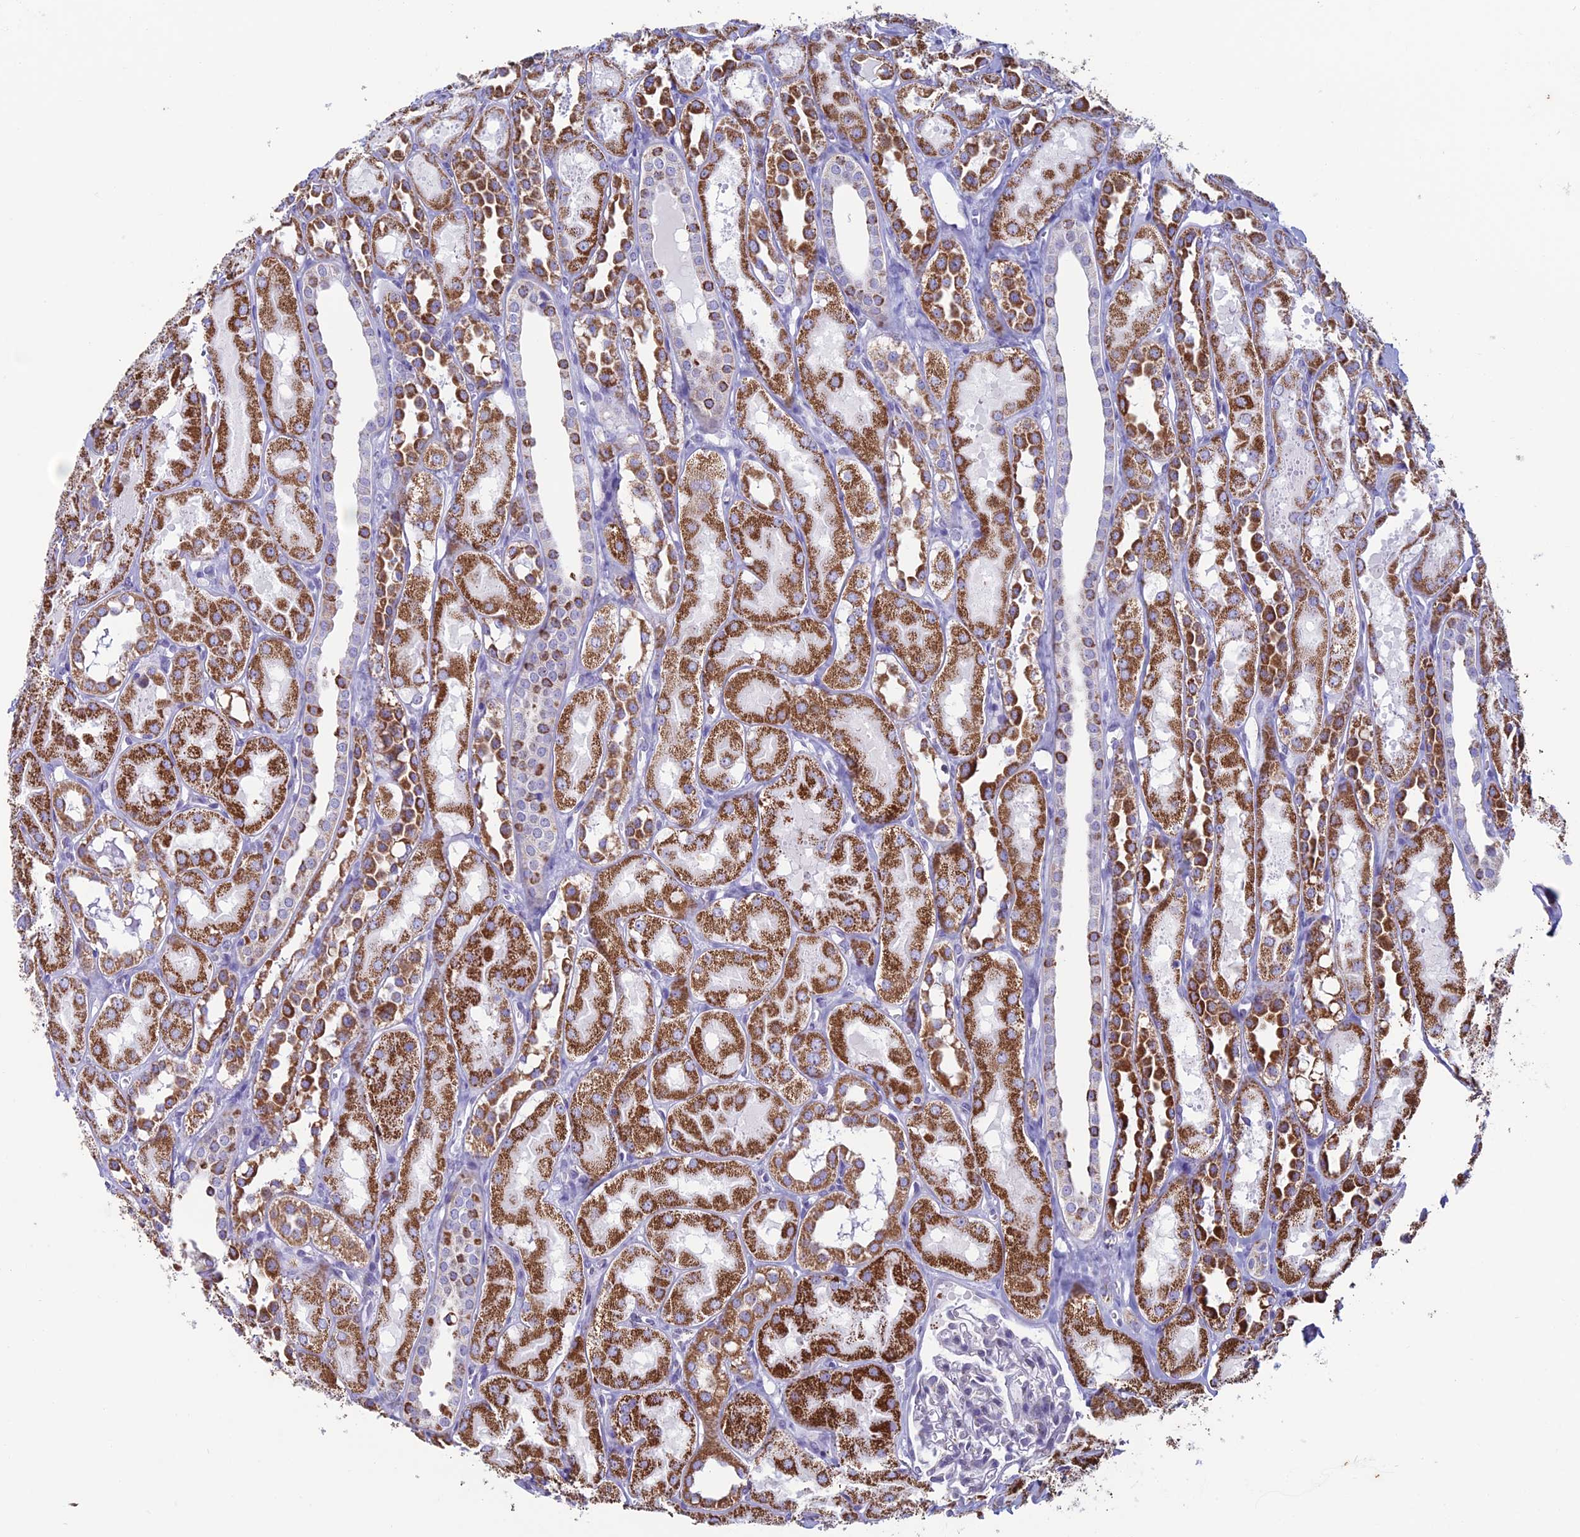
{"staining": {"intensity": "negative", "quantity": "none", "location": "none"}, "tissue": "kidney", "cell_type": "Cells in glomeruli", "image_type": "normal", "snomed": [{"axis": "morphology", "description": "Normal tissue, NOS"}, {"axis": "topography", "description": "Kidney"}, {"axis": "topography", "description": "Urinary bladder"}], "caption": "The histopathology image shows no staining of cells in glomeruli in benign kidney. Brightfield microscopy of IHC stained with DAB (3,3'-diaminobenzidine) (brown) and hematoxylin (blue), captured at high magnification.", "gene": "ZNG1A", "patient": {"sex": "male", "age": 16}}